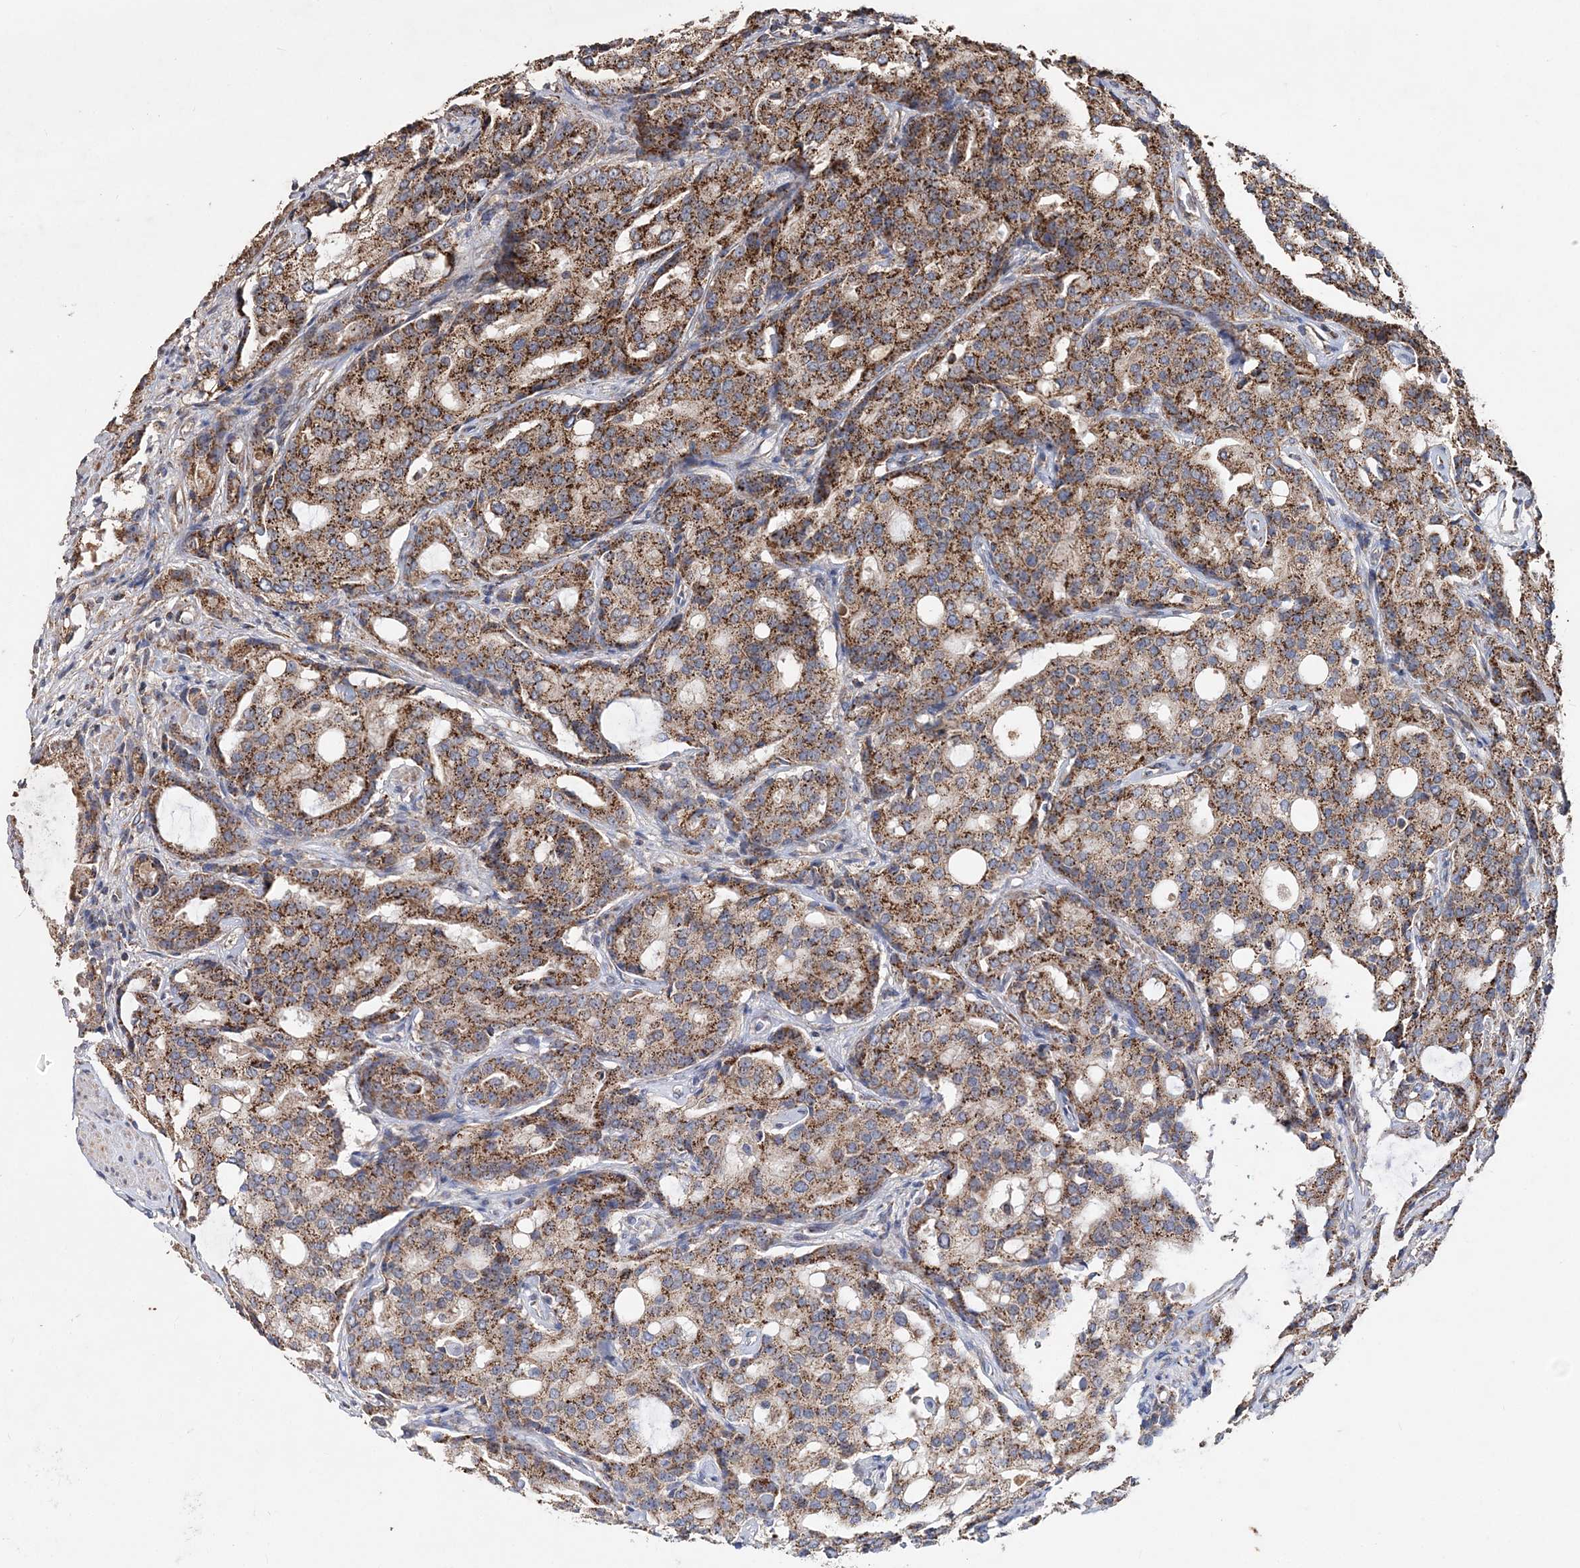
{"staining": {"intensity": "moderate", "quantity": ">75%", "location": "cytoplasmic/membranous"}, "tissue": "prostate cancer", "cell_type": "Tumor cells", "image_type": "cancer", "snomed": [{"axis": "morphology", "description": "Adenocarcinoma, High grade"}, {"axis": "topography", "description": "Prostate"}], "caption": "A brown stain highlights moderate cytoplasmic/membranous positivity of a protein in prostate adenocarcinoma (high-grade) tumor cells.", "gene": "POC5", "patient": {"sex": "male", "age": 72}}